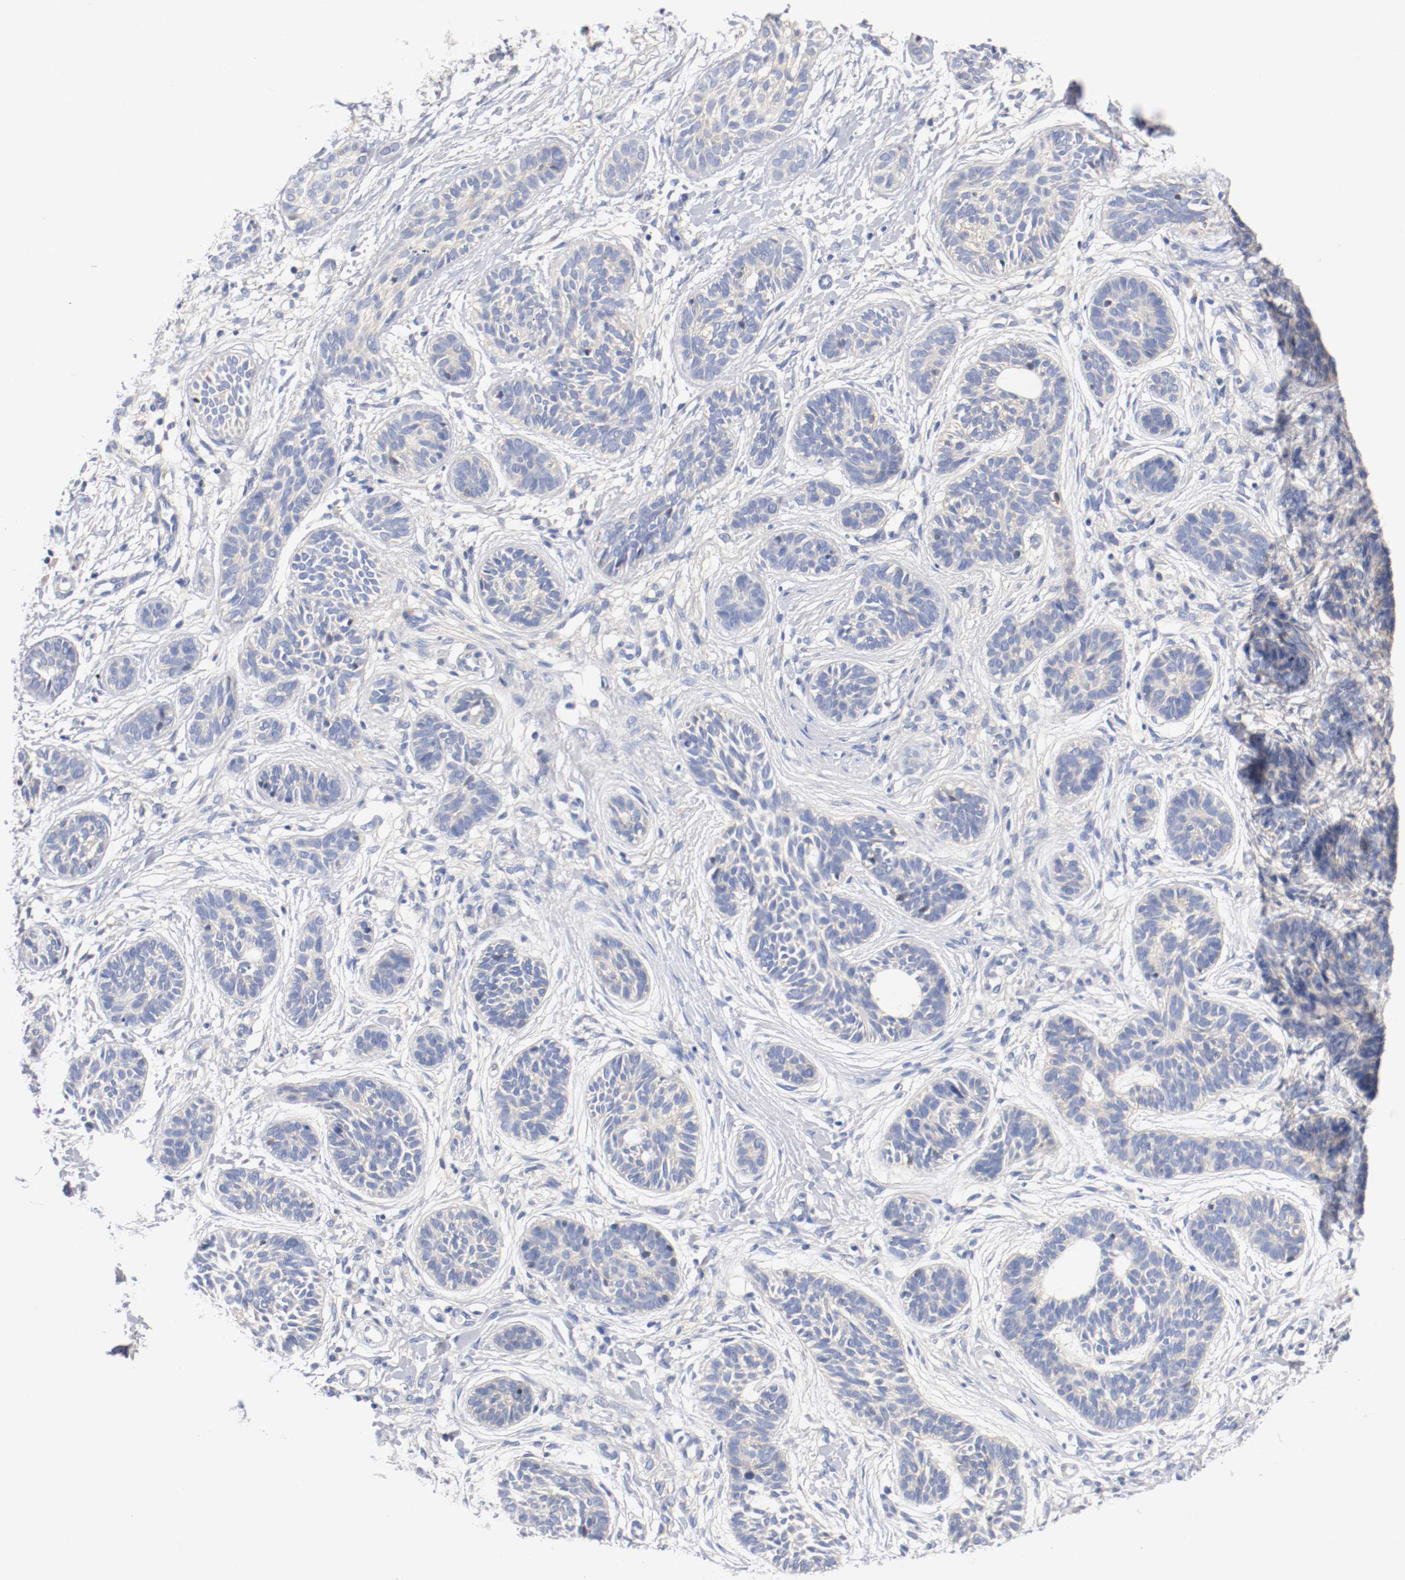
{"staining": {"intensity": "negative", "quantity": "none", "location": "none"}, "tissue": "skin cancer", "cell_type": "Tumor cells", "image_type": "cancer", "snomed": [{"axis": "morphology", "description": "Normal tissue, NOS"}, {"axis": "morphology", "description": "Basal cell carcinoma"}, {"axis": "topography", "description": "Skin"}], "caption": "An immunohistochemistry micrograph of basal cell carcinoma (skin) is shown. There is no staining in tumor cells of basal cell carcinoma (skin). (DAB (3,3'-diaminobenzidine) immunohistochemistry, high magnification).", "gene": "HGS", "patient": {"sex": "male", "age": 63}}